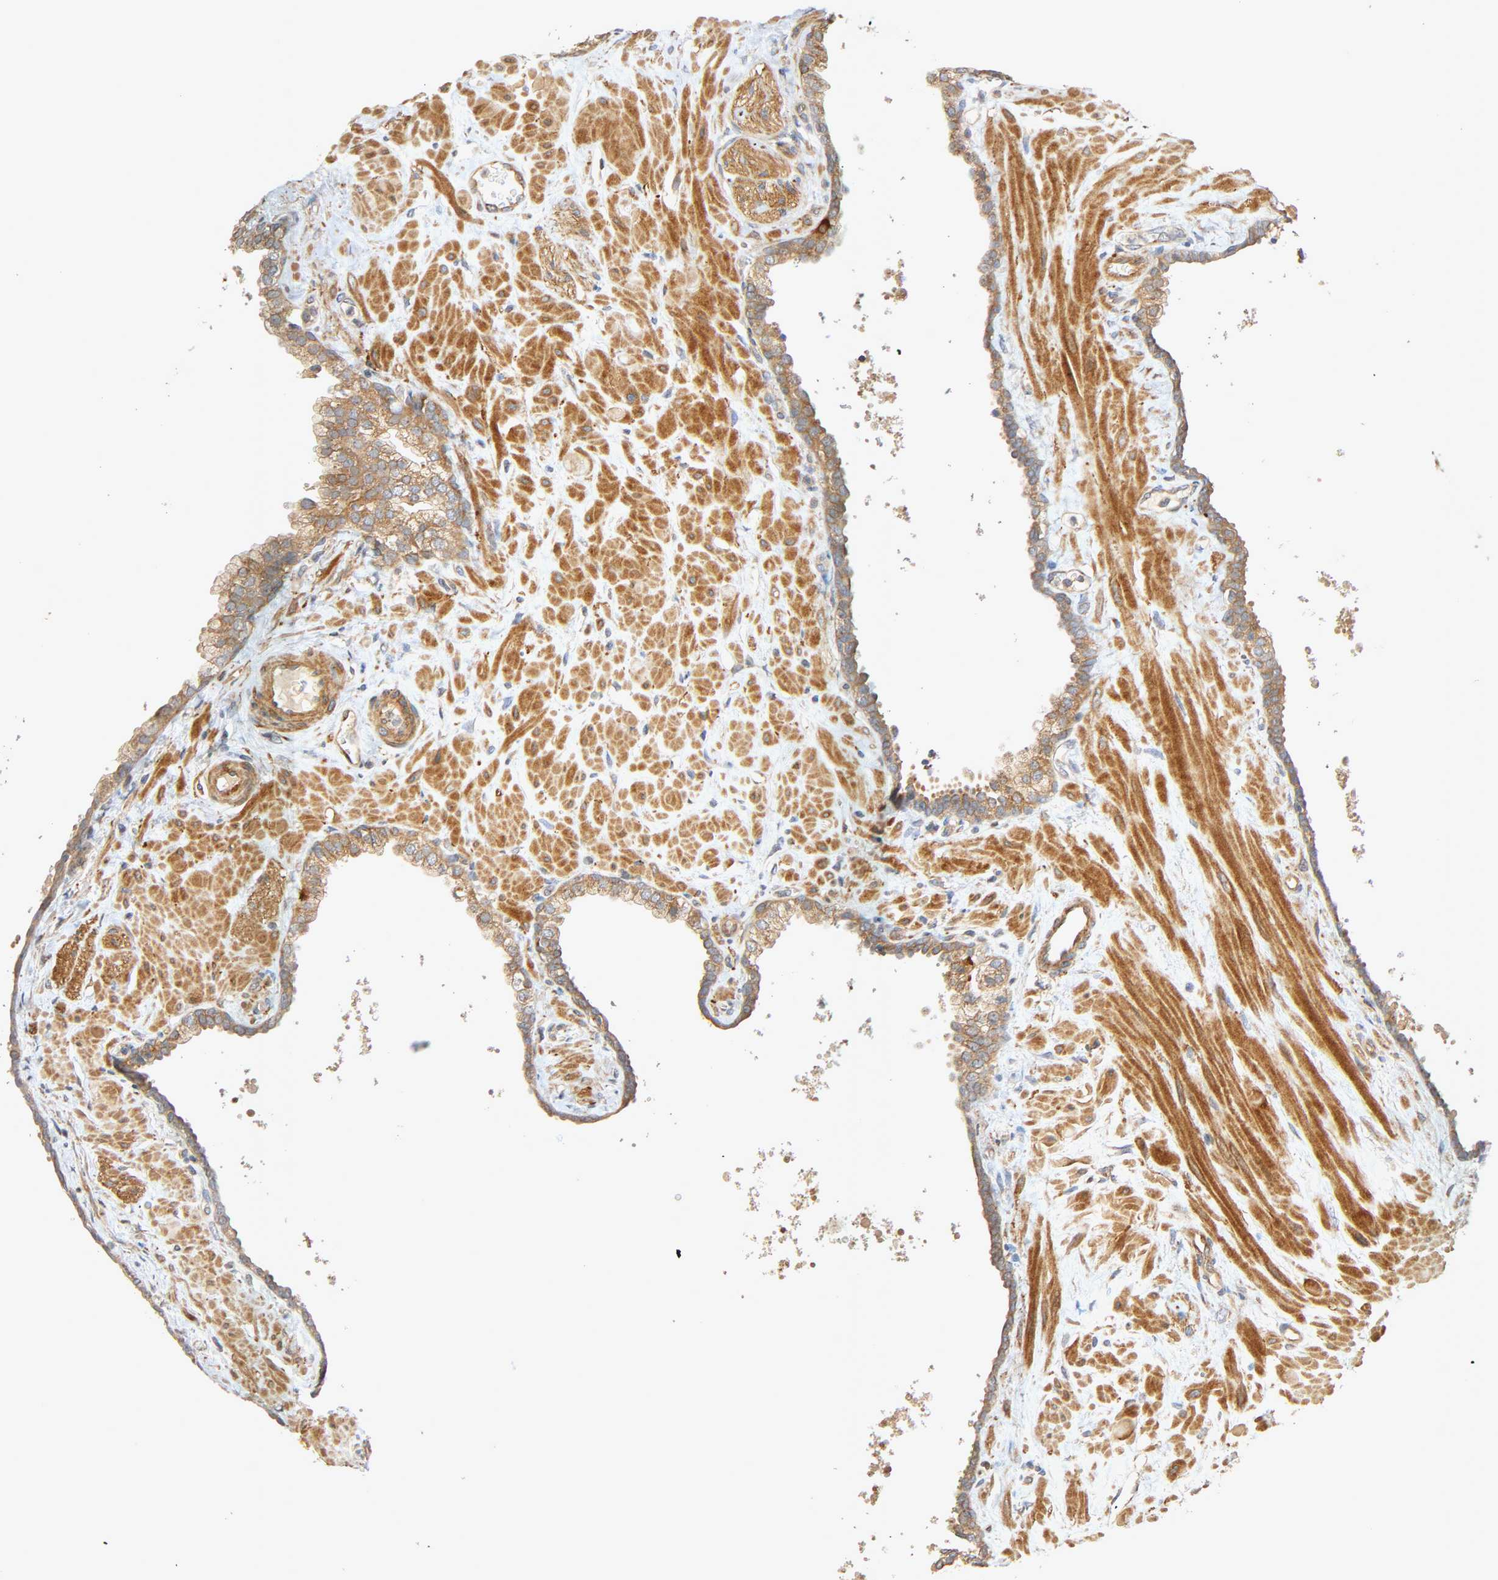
{"staining": {"intensity": "weak", "quantity": "25%-75%", "location": "cytoplasmic/membranous"}, "tissue": "prostate", "cell_type": "Glandular cells", "image_type": "normal", "snomed": [{"axis": "morphology", "description": "Normal tissue, NOS"}, {"axis": "topography", "description": "Prostate"}], "caption": "Protein expression analysis of unremarkable prostate demonstrates weak cytoplasmic/membranous staining in about 25%-75% of glandular cells. Using DAB (brown) and hematoxylin (blue) stains, captured at high magnification using brightfield microscopy.", "gene": "SGSM1", "patient": {"sex": "male", "age": 60}}